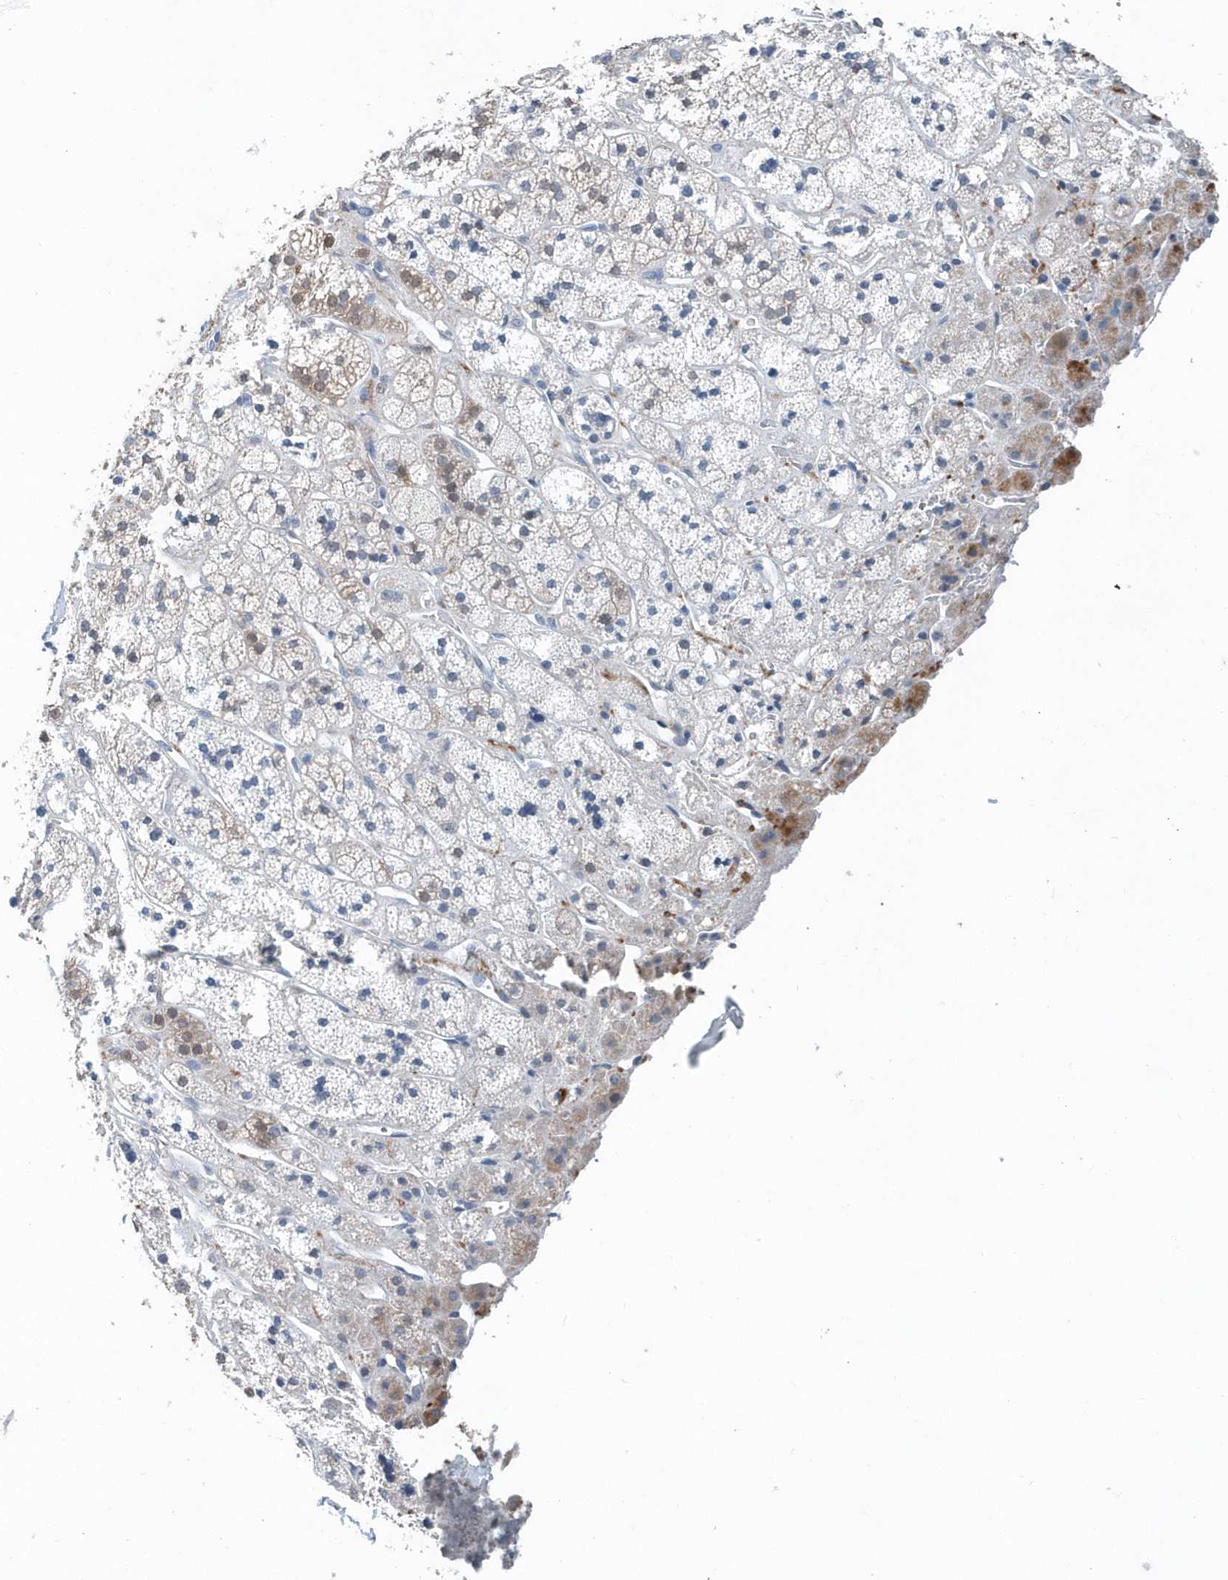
{"staining": {"intensity": "moderate", "quantity": "<25%", "location": "cytoplasmic/membranous"}, "tissue": "adrenal gland", "cell_type": "Glandular cells", "image_type": "normal", "snomed": [{"axis": "morphology", "description": "Normal tissue, NOS"}, {"axis": "topography", "description": "Adrenal gland"}], "caption": "Immunohistochemical staining of unremarkable human adrenal gland exhibits low levels of moderate cytoplasmic/membranous staining in approximately <25% of glandular cells. (DAB IHC, brown staining for protein, blue staining for nuclei).", "gene": "PFN2", "patient": {"sex": "male", "age": 56}}